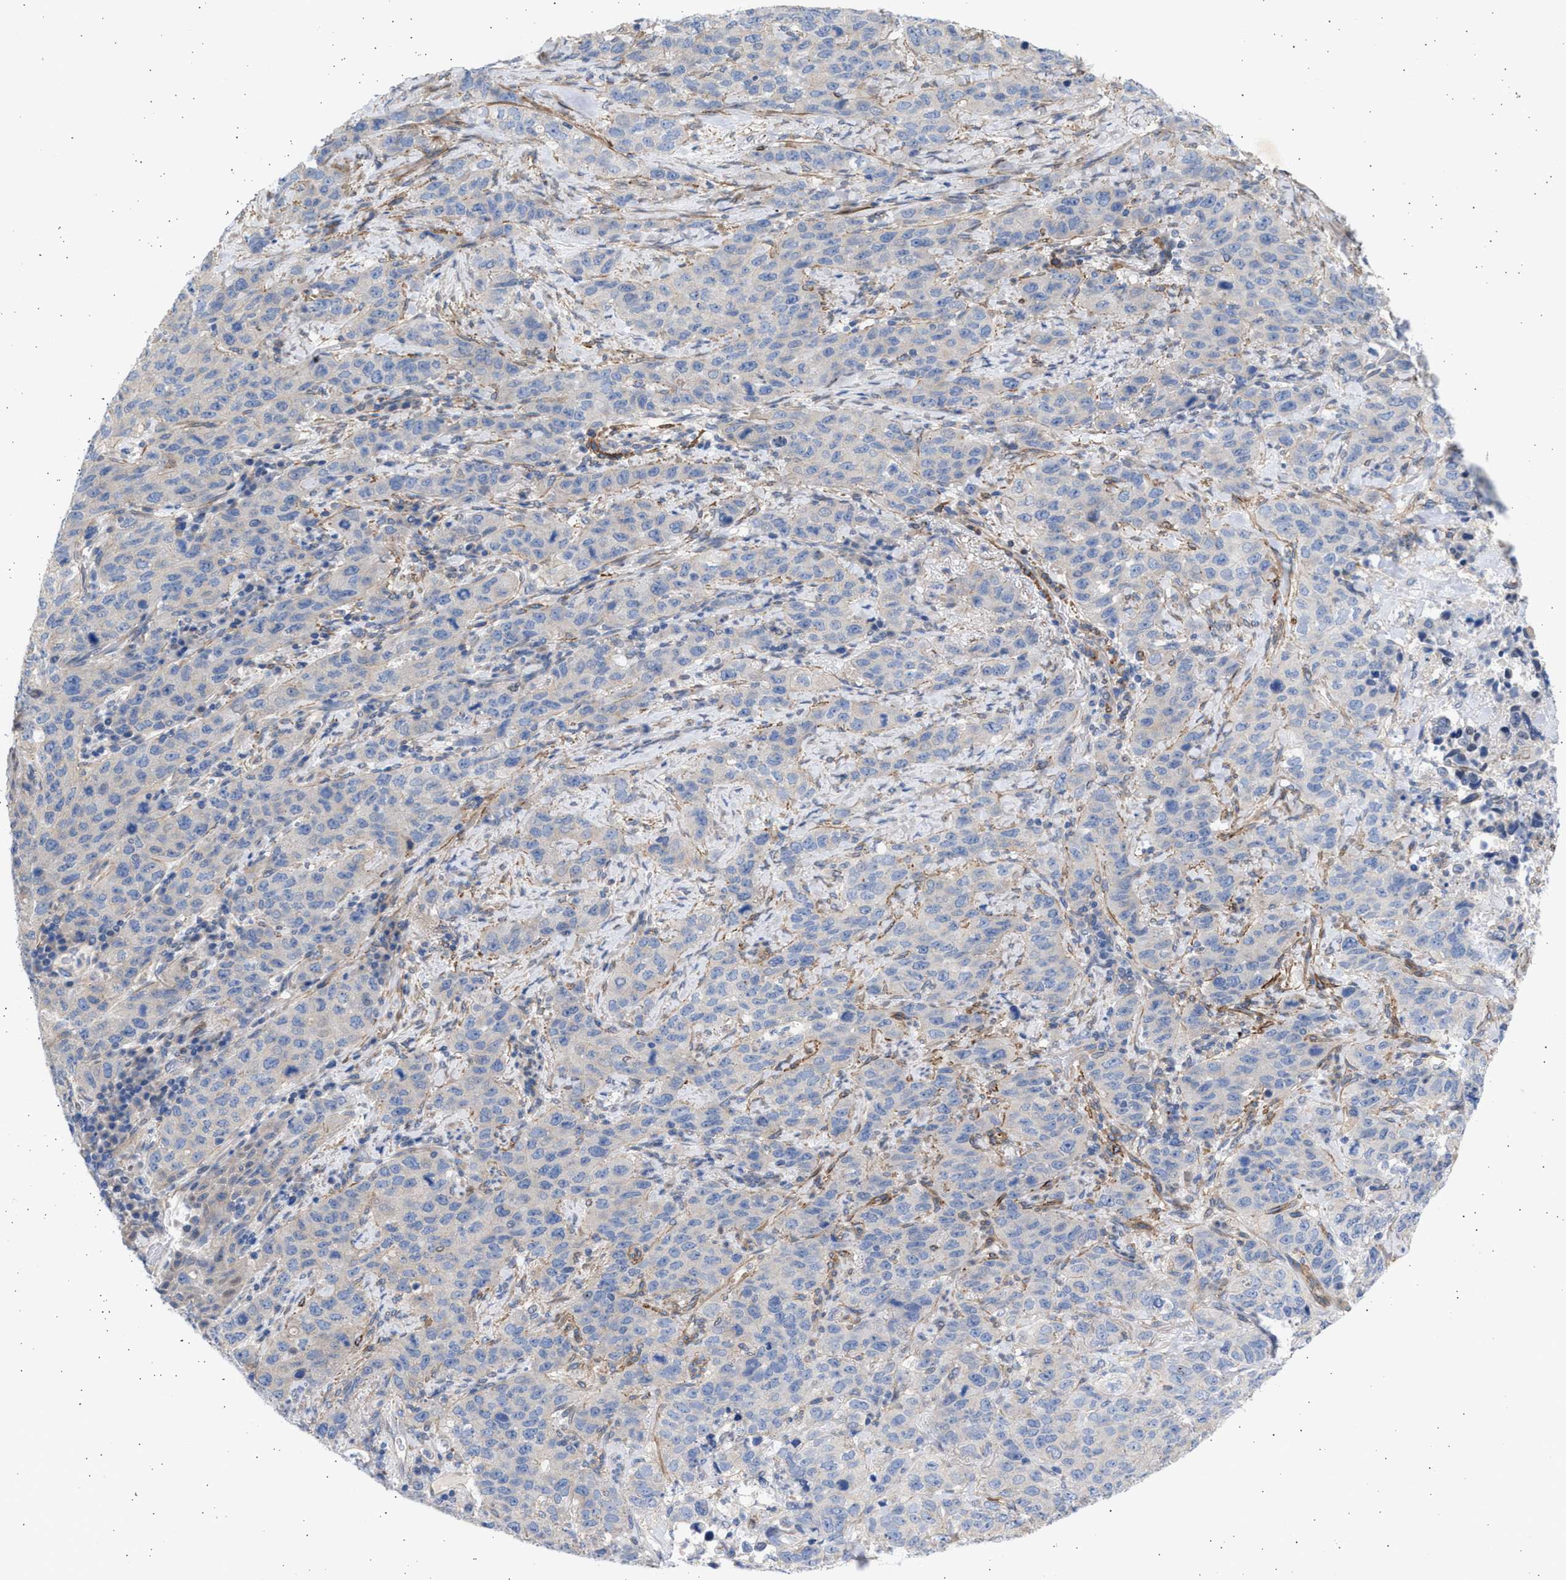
{"staining": {"intensity": "negative", "quantity": "none", "location": "none"}, "tissue": "stomach cancer", "cell_type": "Tumor cells", "image_type": "cancer", "snomed": [{"axis": "morphology", "description": "Adenocarcinoma, NOS"}, {"axis": "topography", "description": "Stomach"}], "caption": "Immunohistochemical staining of stomach adenocarcinoma shows no significant positivity in tumor cells.", "gene": "NBR1", "patient": {"sex": "male", "age": 48}}